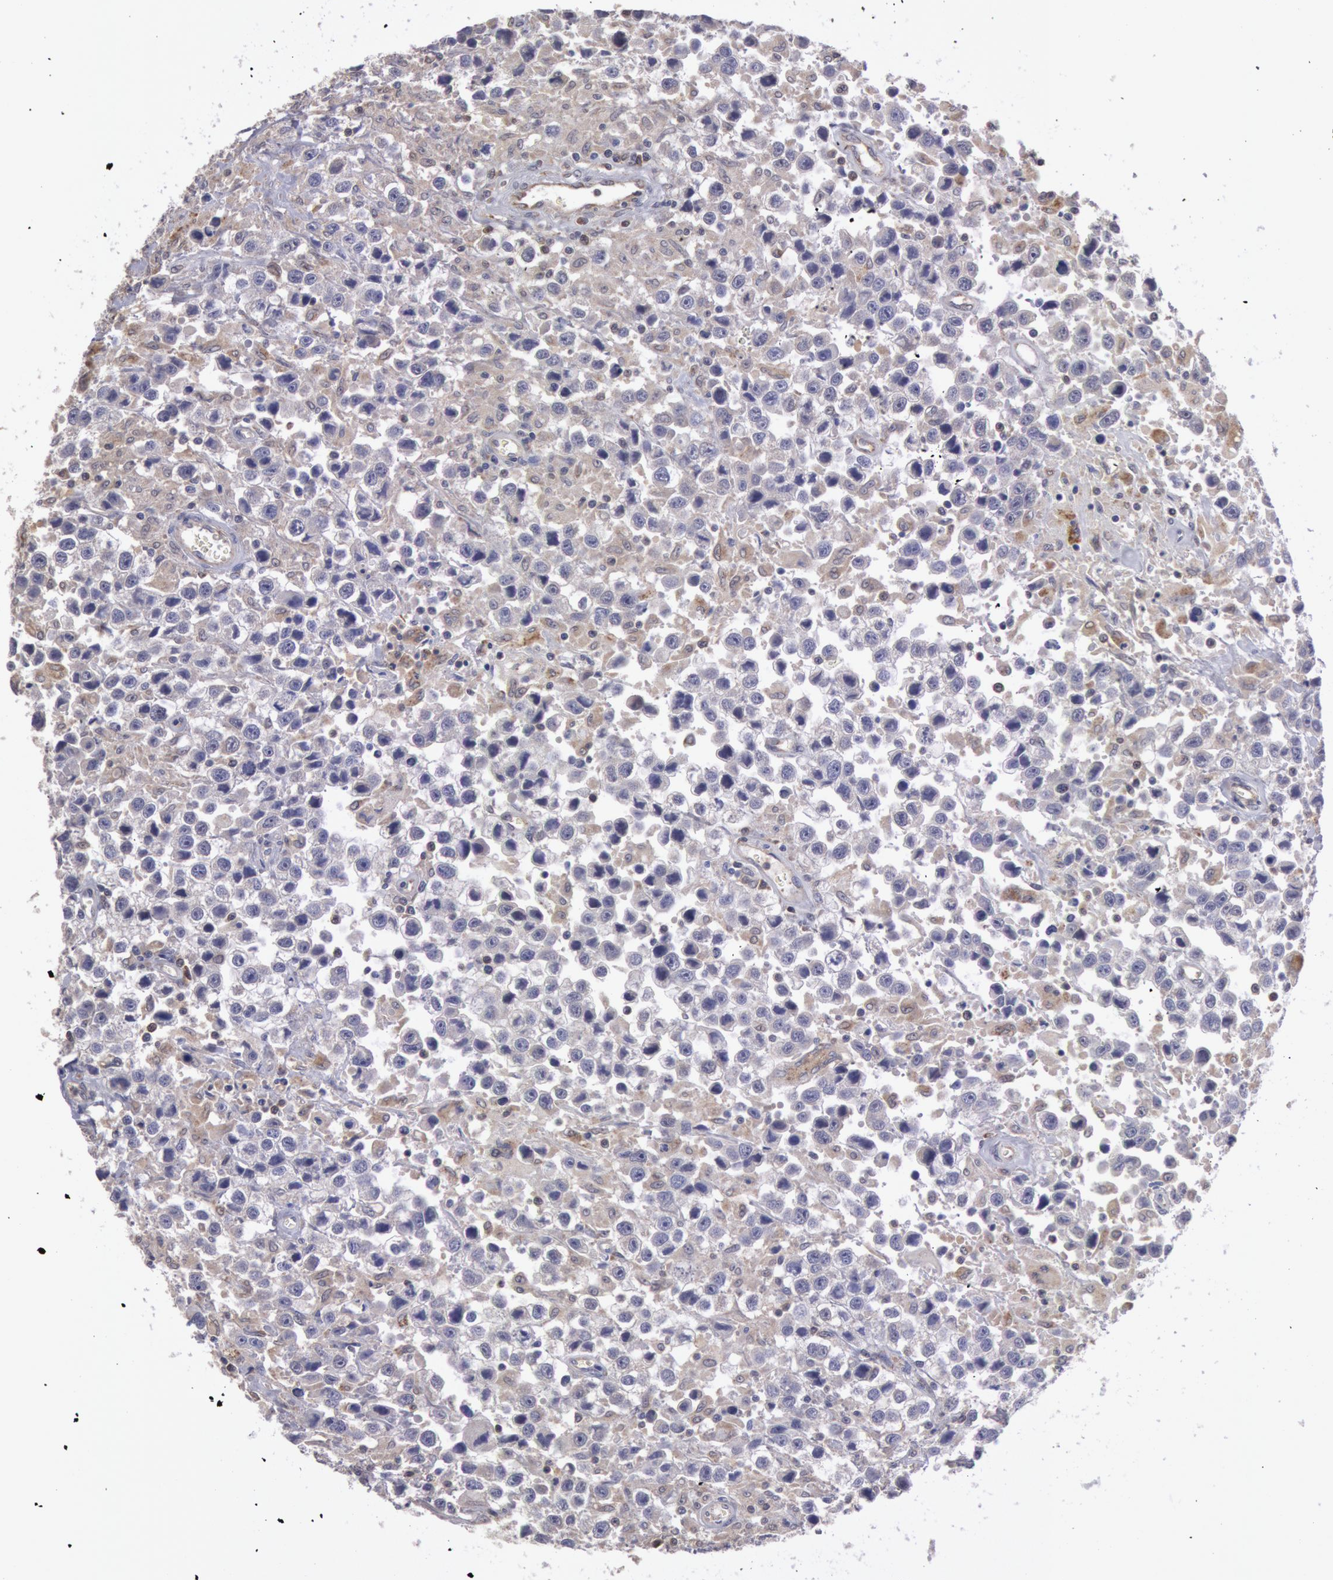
{"staining": {"intensity": "weak", "quantity": "<25%", "location": "cytoplasmic/membranous"}, "tissue": "testis cancer", "cell_type": "Tumor cells", "image_type": "cancer", "snomed": [{"axis": "morphology", "description": "Seminoma, NOS"}, {"axis": "topography", "description": "Testis"}], "caption": "IHC of human testis cancer (seminoma) exhibits no staining in tumor cells.", "gene": "MPST", "patient": {"sex": "male", "age": 43}}